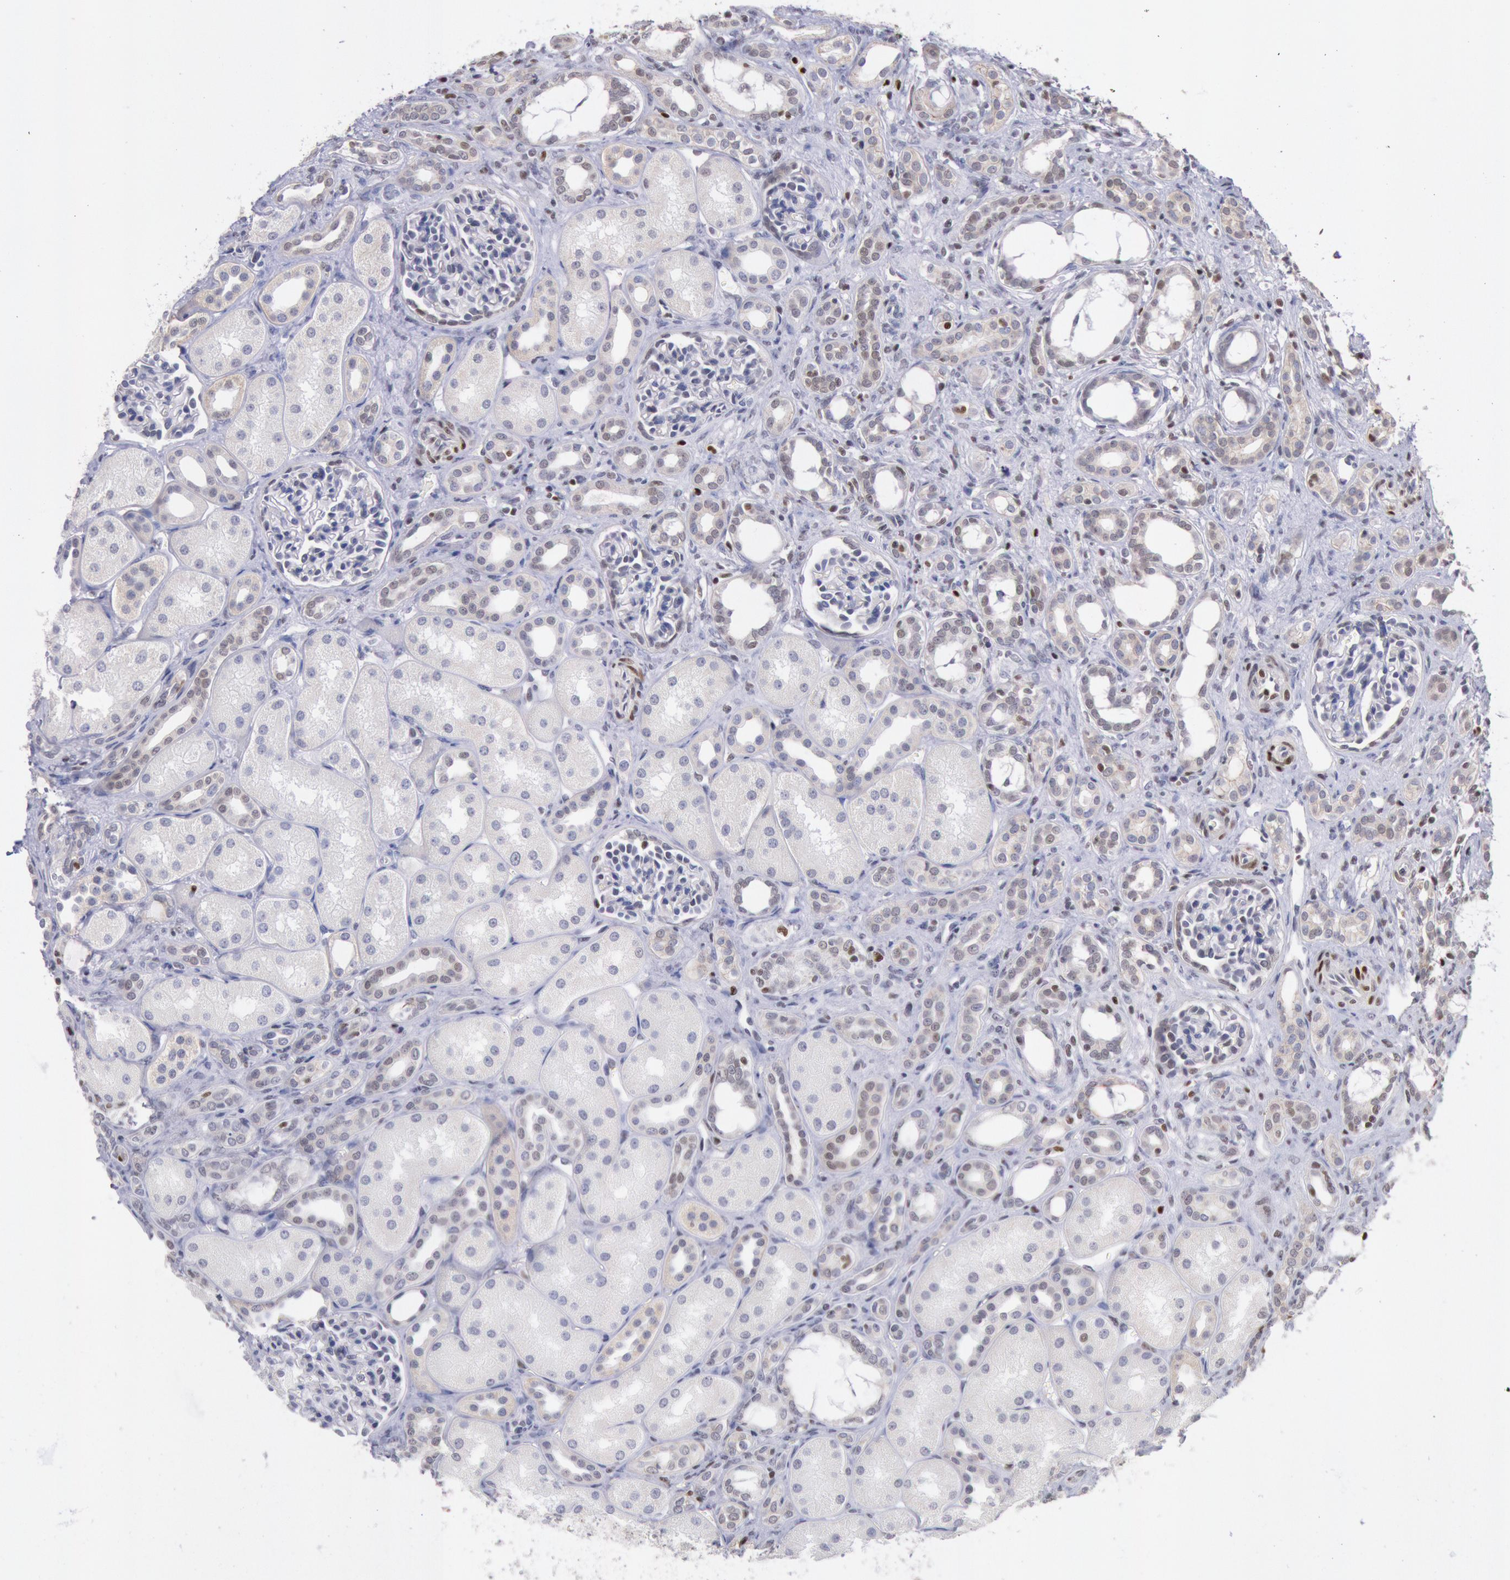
{"staining": {"intensity": "negative", "quantity": "none", "location": "none"}, "tissue": "kidney", "cell_type": "Cells in glomeruli", "image_type": "normal", "snomed": [{"axis": "morphology", "description": "Normal tissue, NOS"}, {"axis": "topography", "description": "Kidney"}], "caption": "Cells in glomeruli are negative for protein expression in unremarkable human kidney. Nuclei are stained in blue.", "gene": "RPS6KA5", "patient": {"sex": "male", "age": 7}}